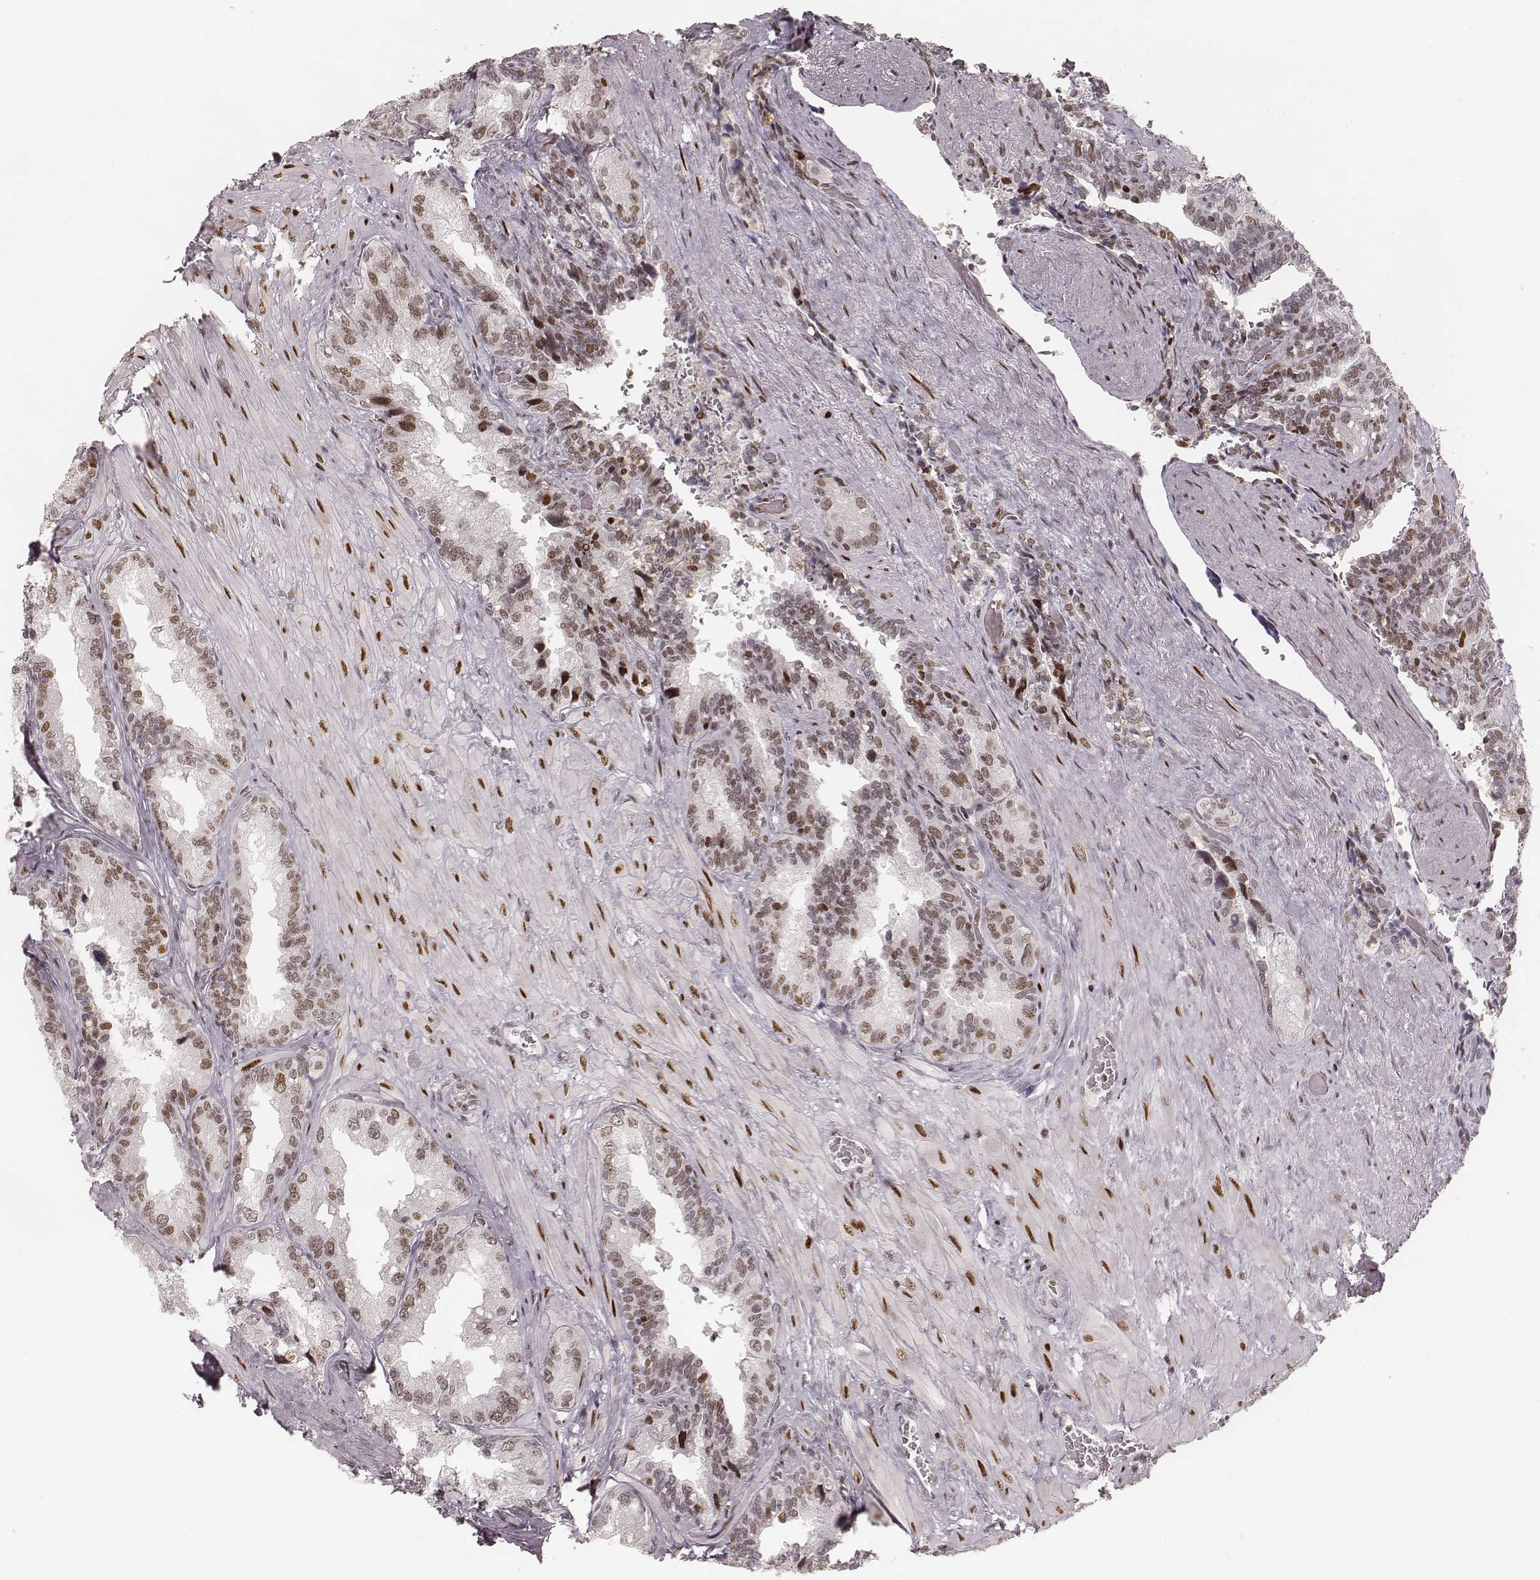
{"staining": {"intensity": "moderate", "quantity": ">75%", "location": "nuclear"}, "tissue": "seminal vesicle", "cell_type": "Glandular cells", "image_type": "normal", "snomed": [{"axis": "morphology", "description": "Normal tissue, NOS"}, {"axis": "topography", "description": "Seminal veicle"}], "caption": "Immunohistochemical staining of normal human seminal vesicle demonstrates >75% levels of moderate nuclear protein expression in about >75% of glandular cells.", "gene": "HNRNPC", "patient": {"sex": "male", "age": 69}}